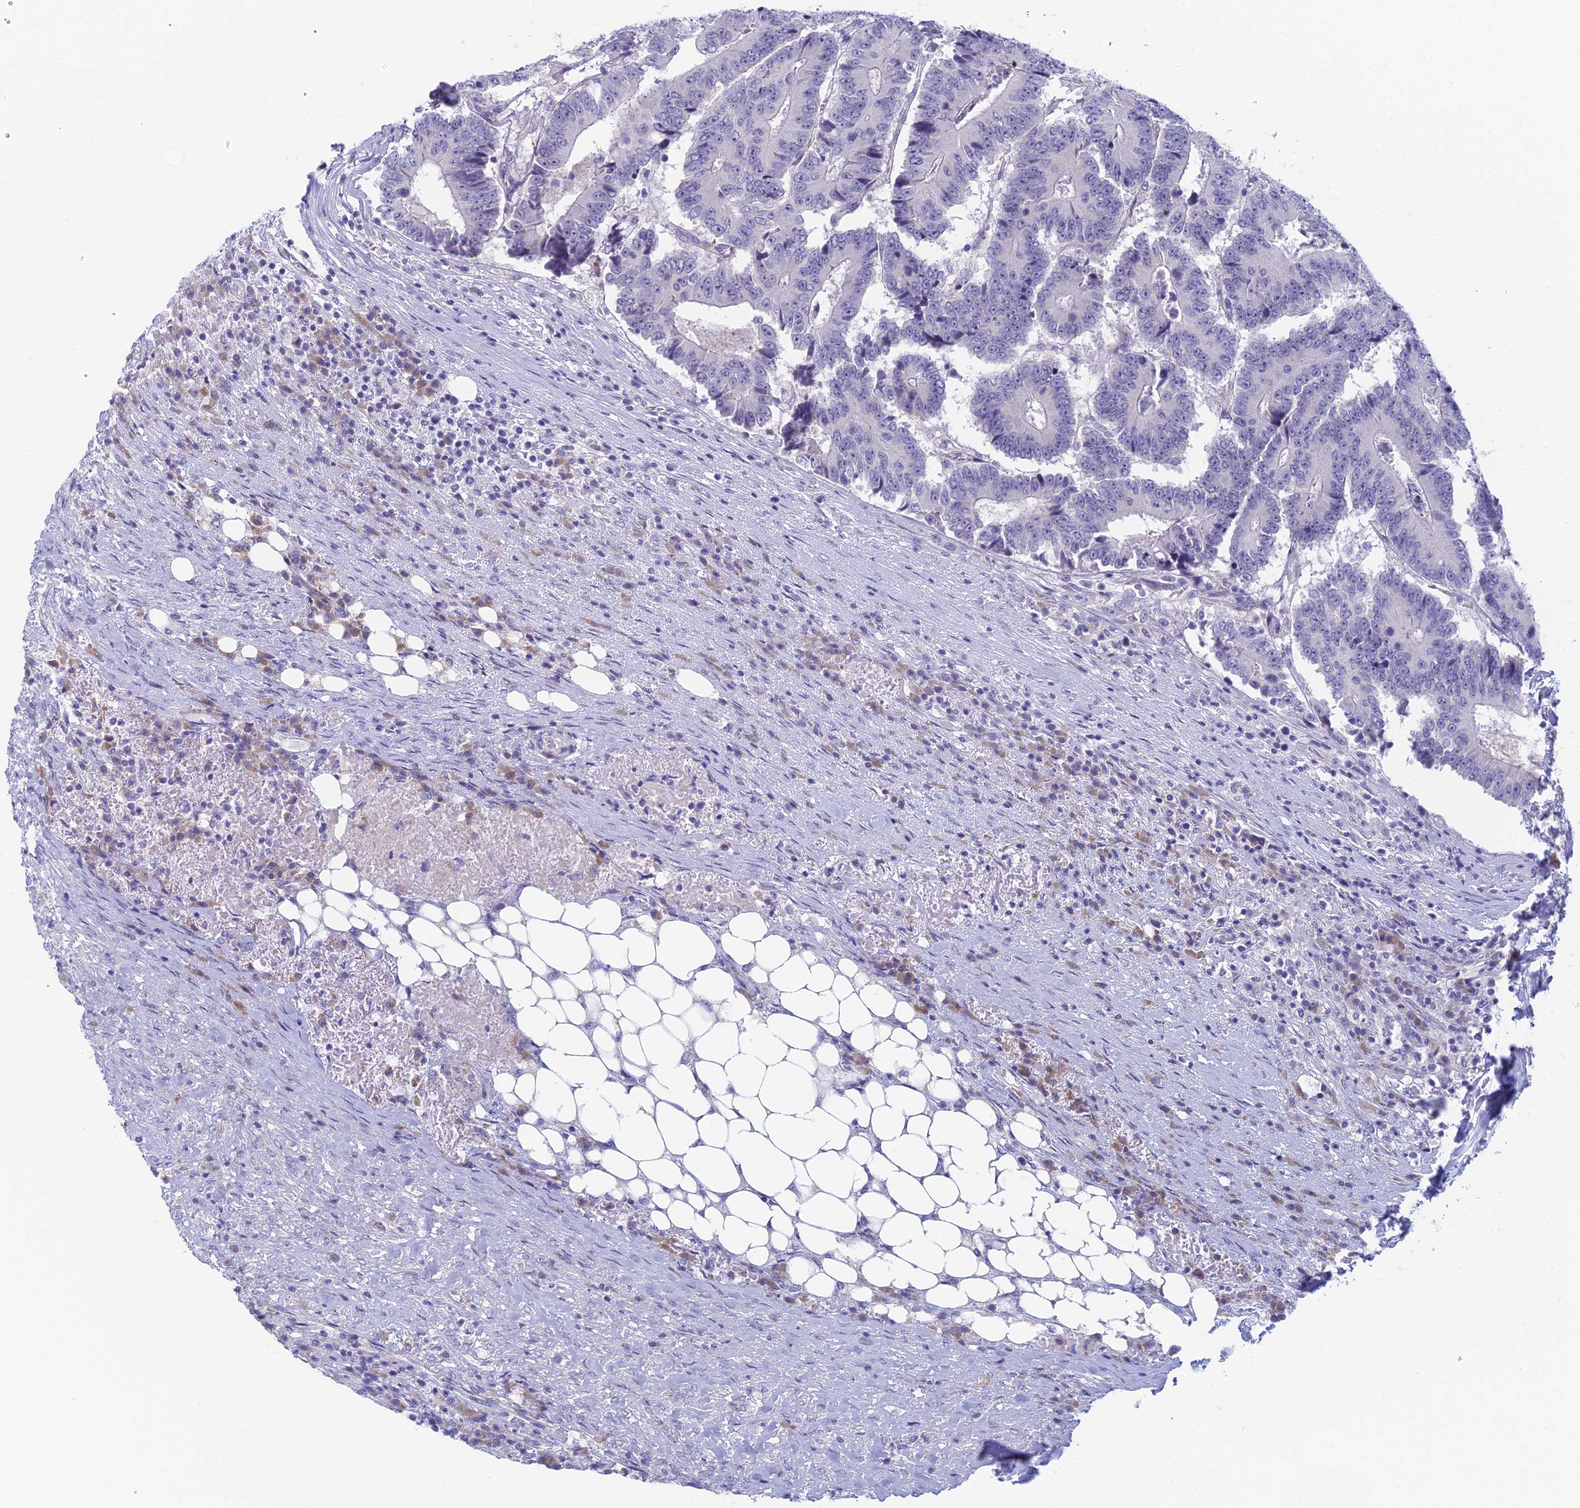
{"staining": {"intensity": "negative", "quantity": "none", "location": "none"}, "tissue": "colorectal cancer", "cell_type": "Tumor cells", "image_type": "cancer", "snomed": [{"axis": "morphology", "description": "Adenocarcinoma, NOS"}, {"axis": "topography", "description": "Colon"}], "caption": "Human colorectal cancer stained for a protein using immunohistochemistry shows no staining in tumor cells.", "gene": "PPP1R26", "patient": {"sex": "male", "age": 83}}